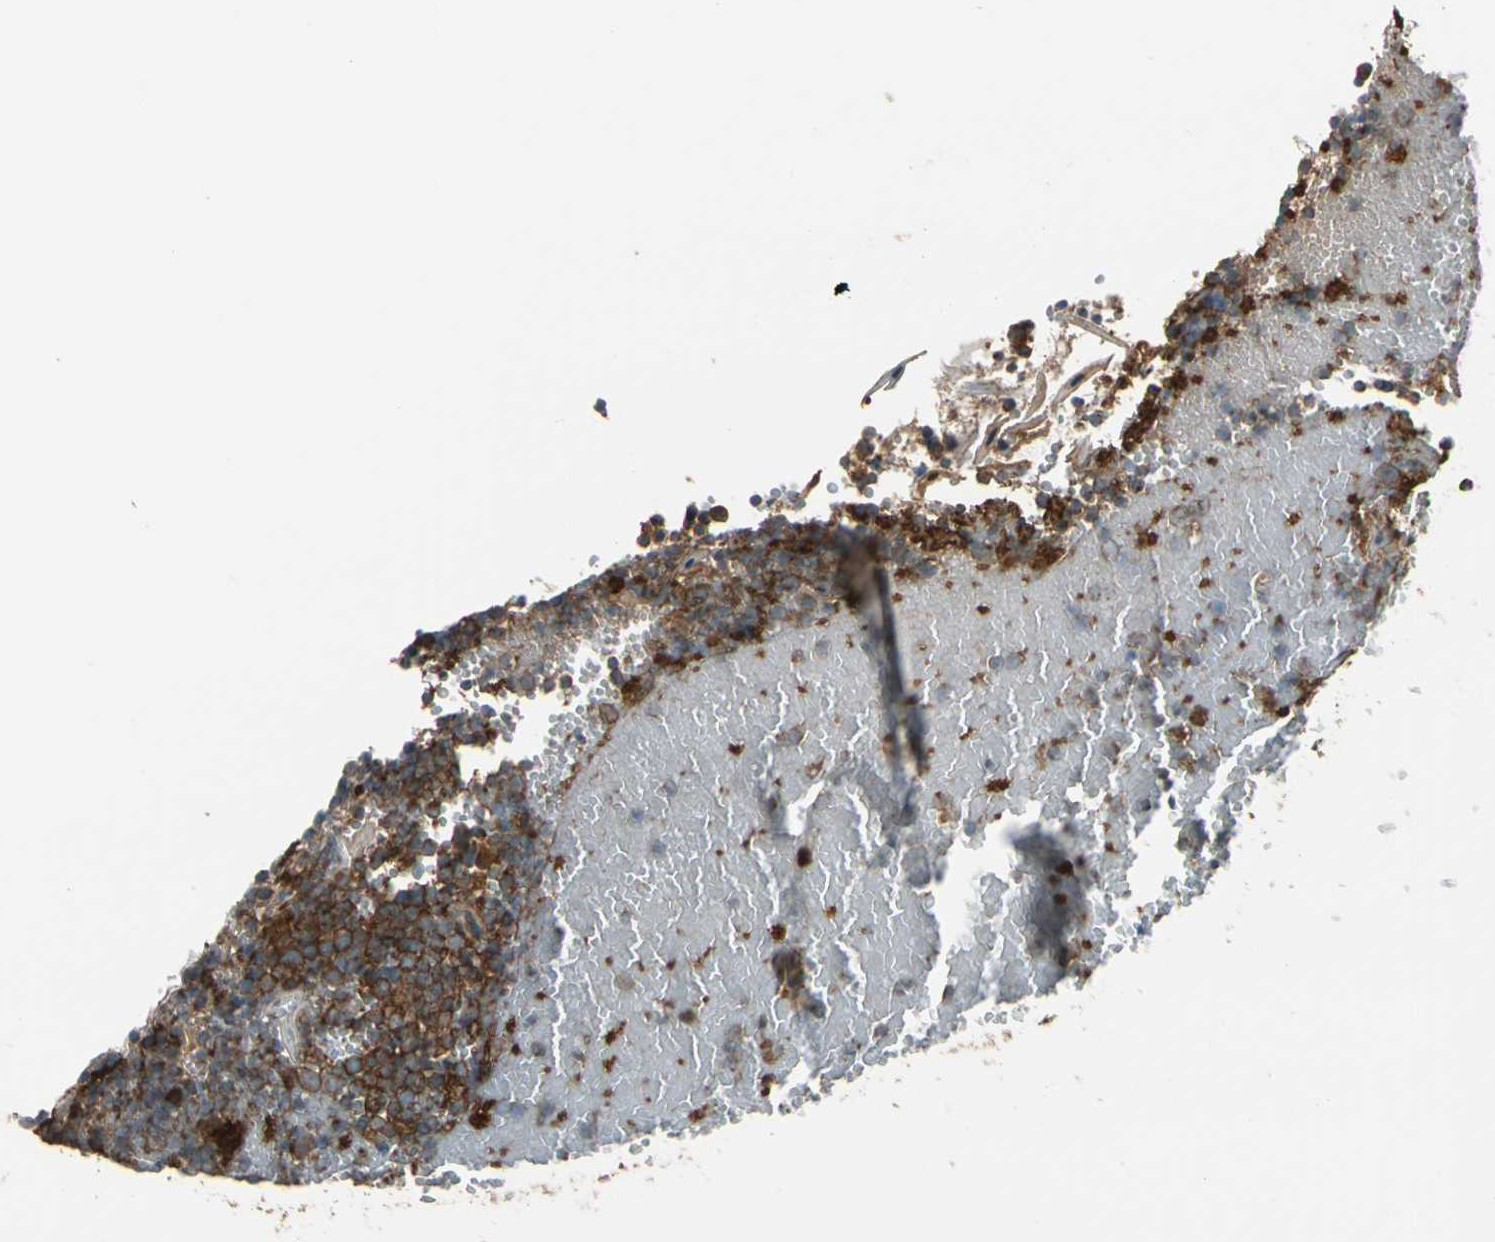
{"staining": {"intensity": "strong", "quantity": ">75%", "location": "cytoplasmic/membranous"}, "tissue": "tonsil", "cell_type": "Germinal center cells", "image_type": "normal", "snomed": [{"axis": "morphology", "description": "Normal tissue, NOS"}, {"axis": "topography", "description": "Tonsil"}], "caption": "A photomicrograph of tonsil stained for a protein shows strong cytoplasmic/membranous brown staining in germinal center cells.", "gene": "STX11", "patient": {"sex": "female", "age": 40}}